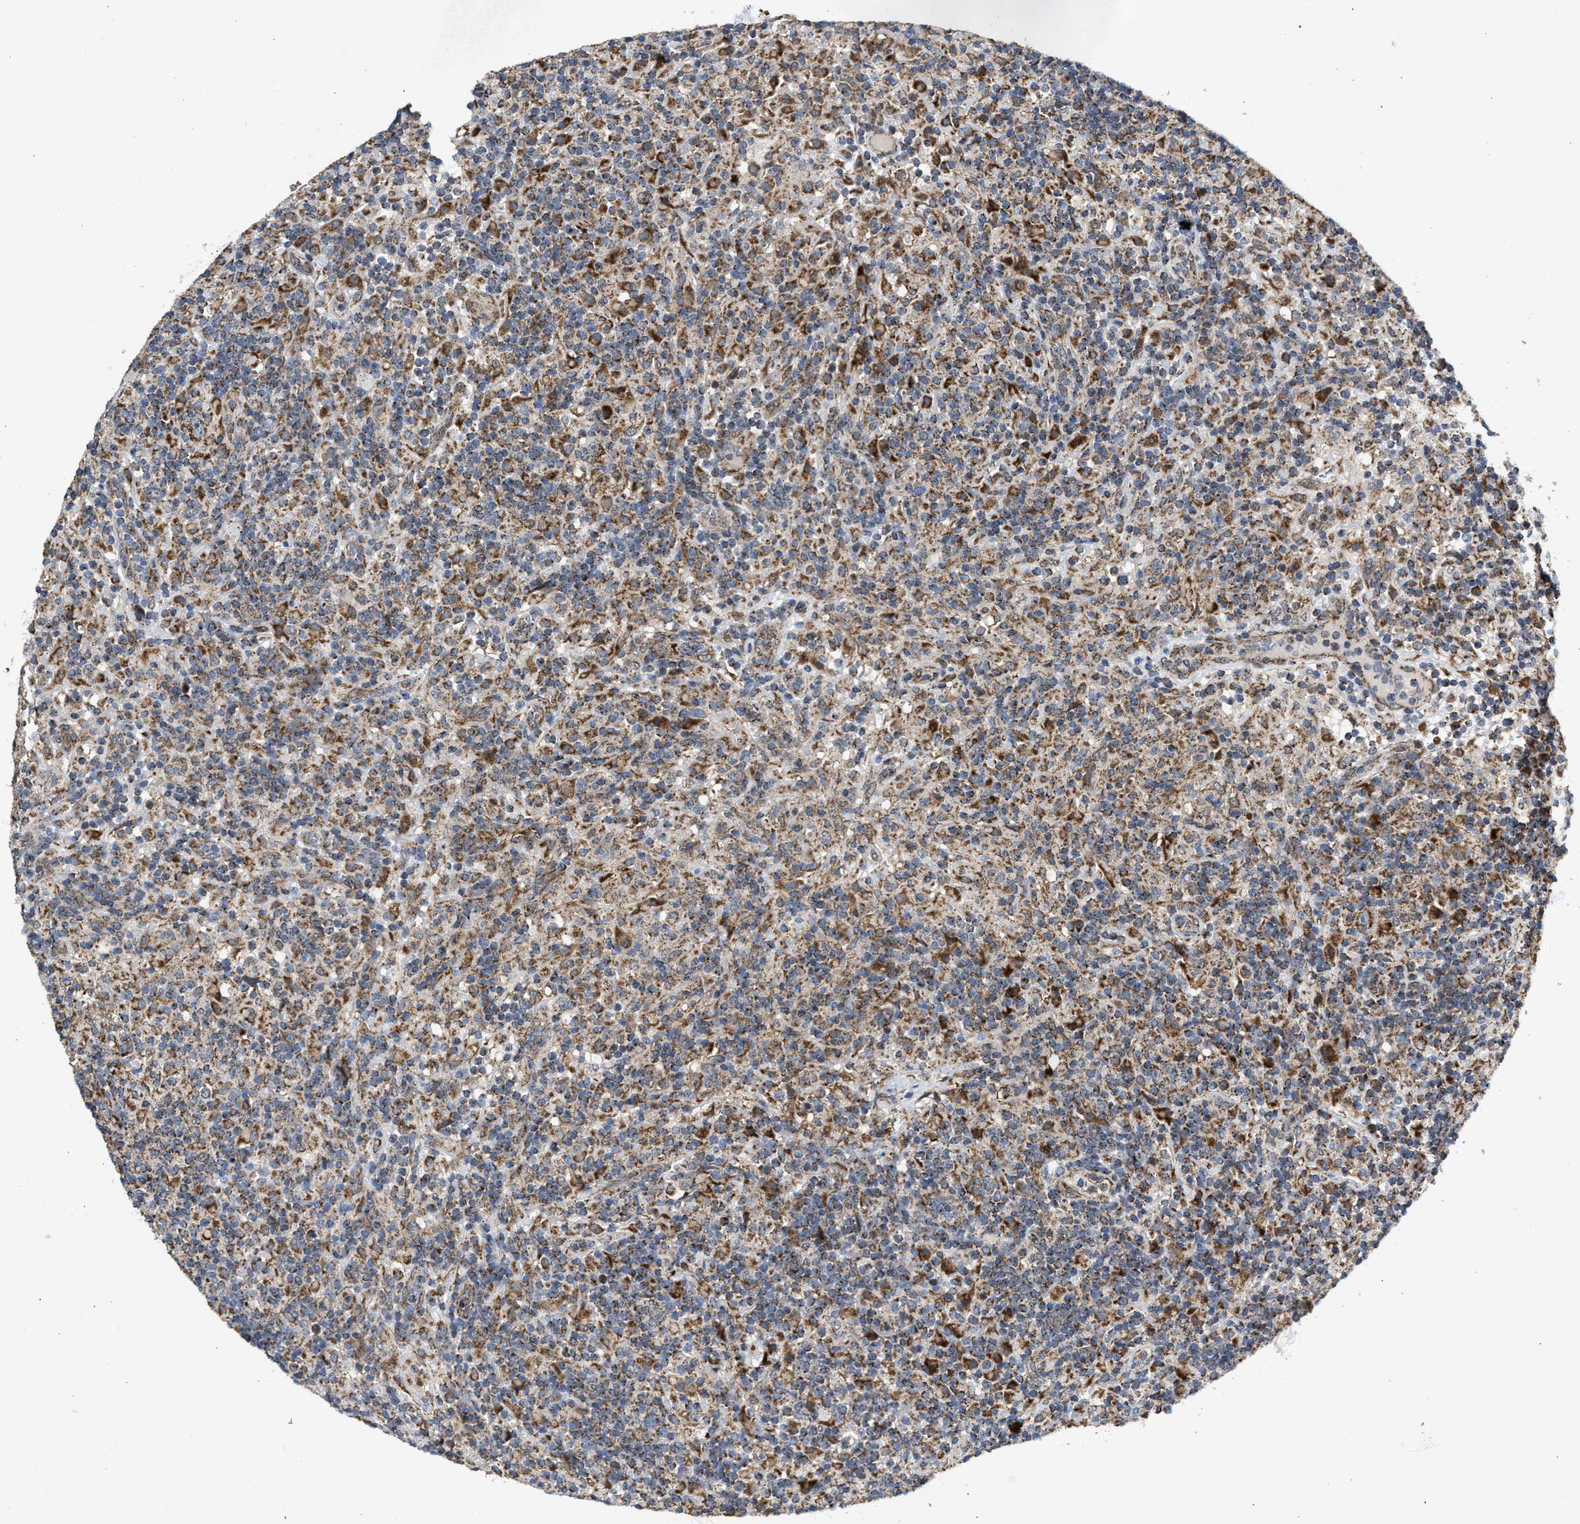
{"staining": {"intensity": "strong", "quantity": "25%-75%", "location": "cytoplasmic/membranous"}, "tissue": "lymphoma", "cell_type": "Tumor cells", "image_type": "cancer", "snomed": [{"axis": "morphology", "description": "Hodgkin's disease, NOS"}, {"axis": "topography", "description": "Lymph node"}], "caption": "About 25%-75% of tumor cells in human Hodgkin's disease demonstrate strong cytoplasmic/membranous protein expression as visualized by brown immunohistochemical staining.", "gene": "TACO1", "patient": {"sex": "male", "age": 70}}